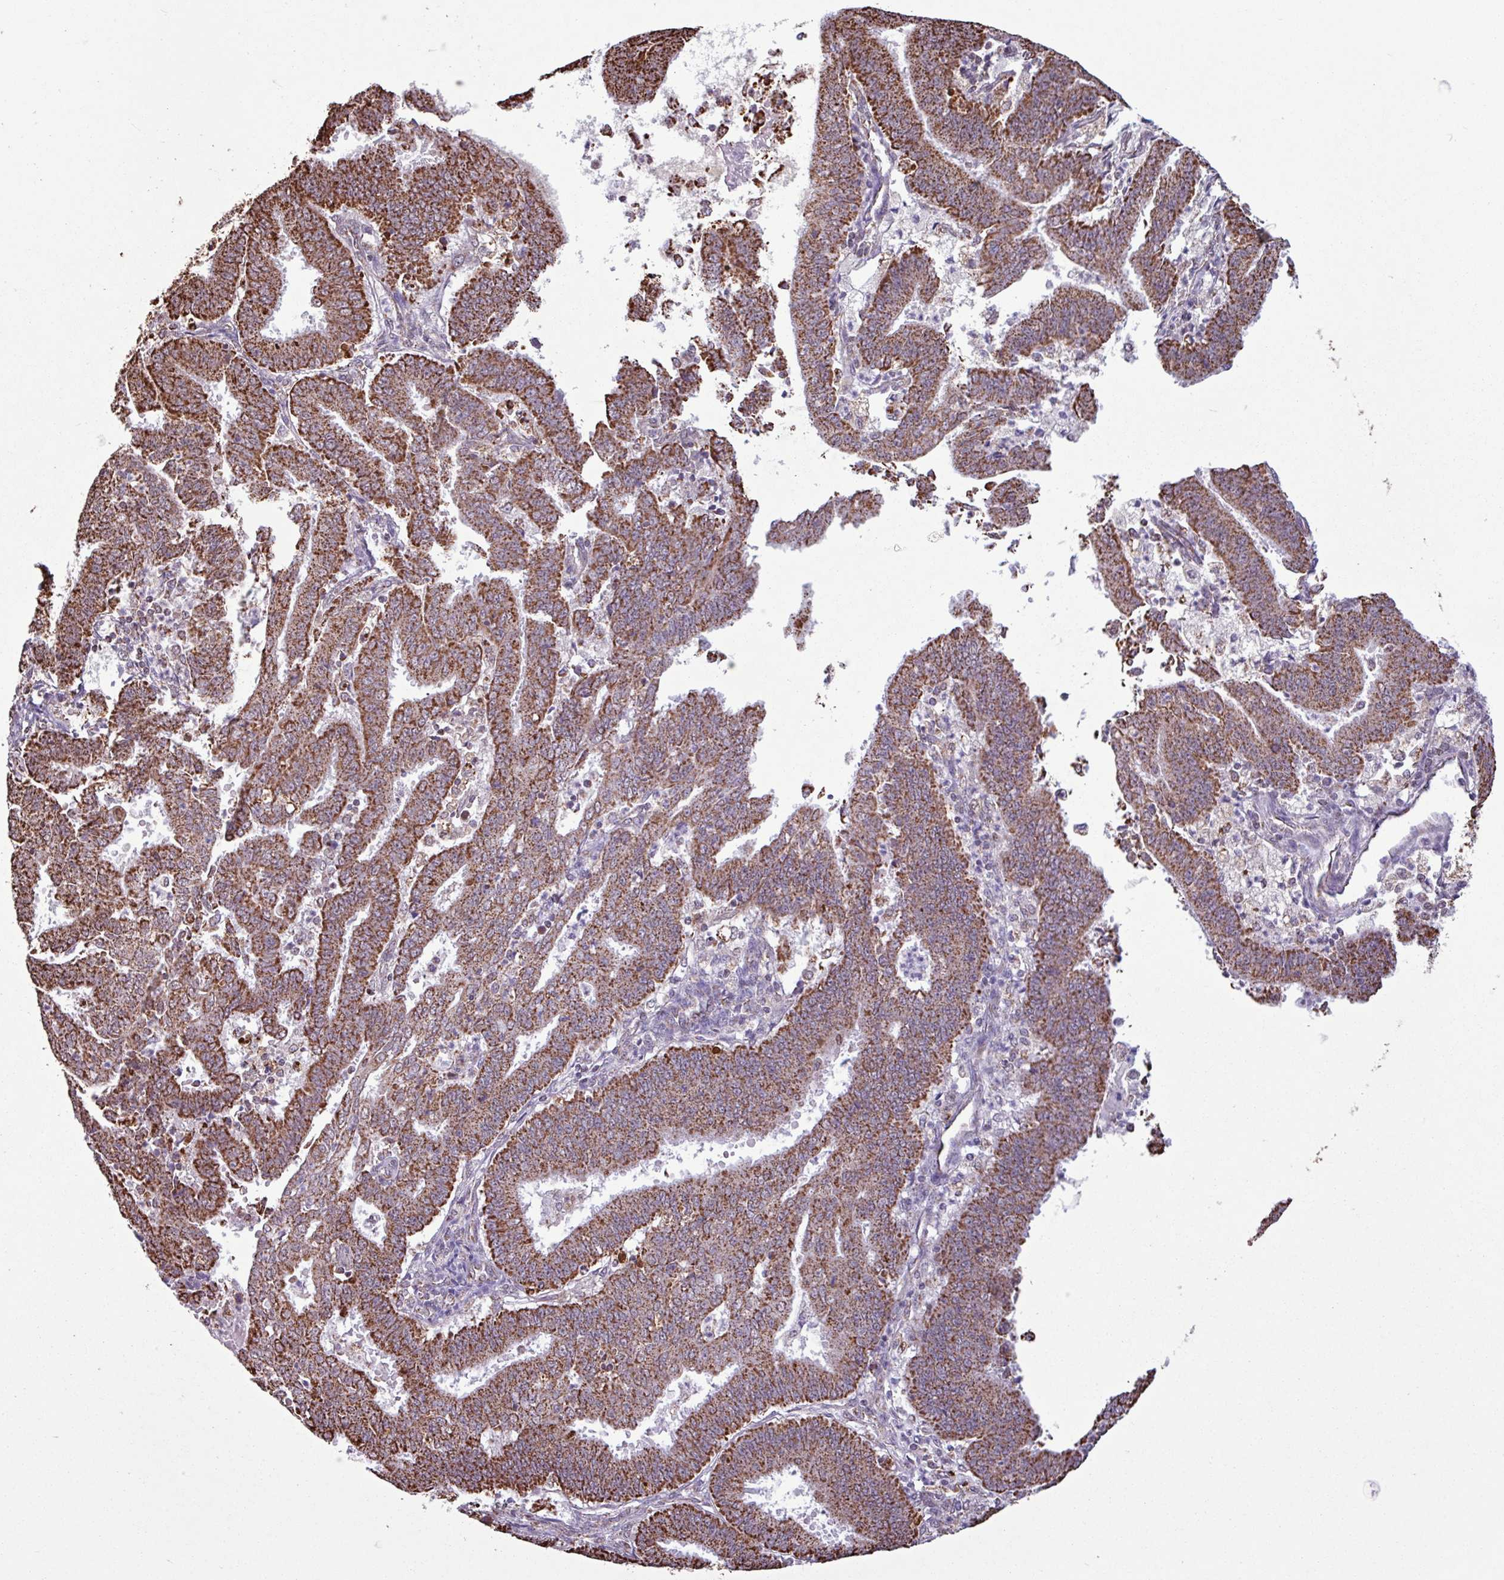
{"staining": {"intensity": "strong", "quantity": ">75%", "location": "cytoplasmic/membranous"}, "tissue": "endometrial cancer", "cell_type": "Tumor cells", "image_type": "cancer", "snomed": [{"axis": "morphology", "description": "Adenocarcinoma, NOS"}, {"axis": "topography", "description": "Endometrium"}], "caption": "This image exhibits endometrial cancer stained with immunohistochemistry to label a protein in brown. The cytoplasmic/membranous of tumor cells show strong positivity for the protein. Nuclei are counter-stained blue.", "gene": "ALG8", "patient": {"sex": "female", "age": 73}}